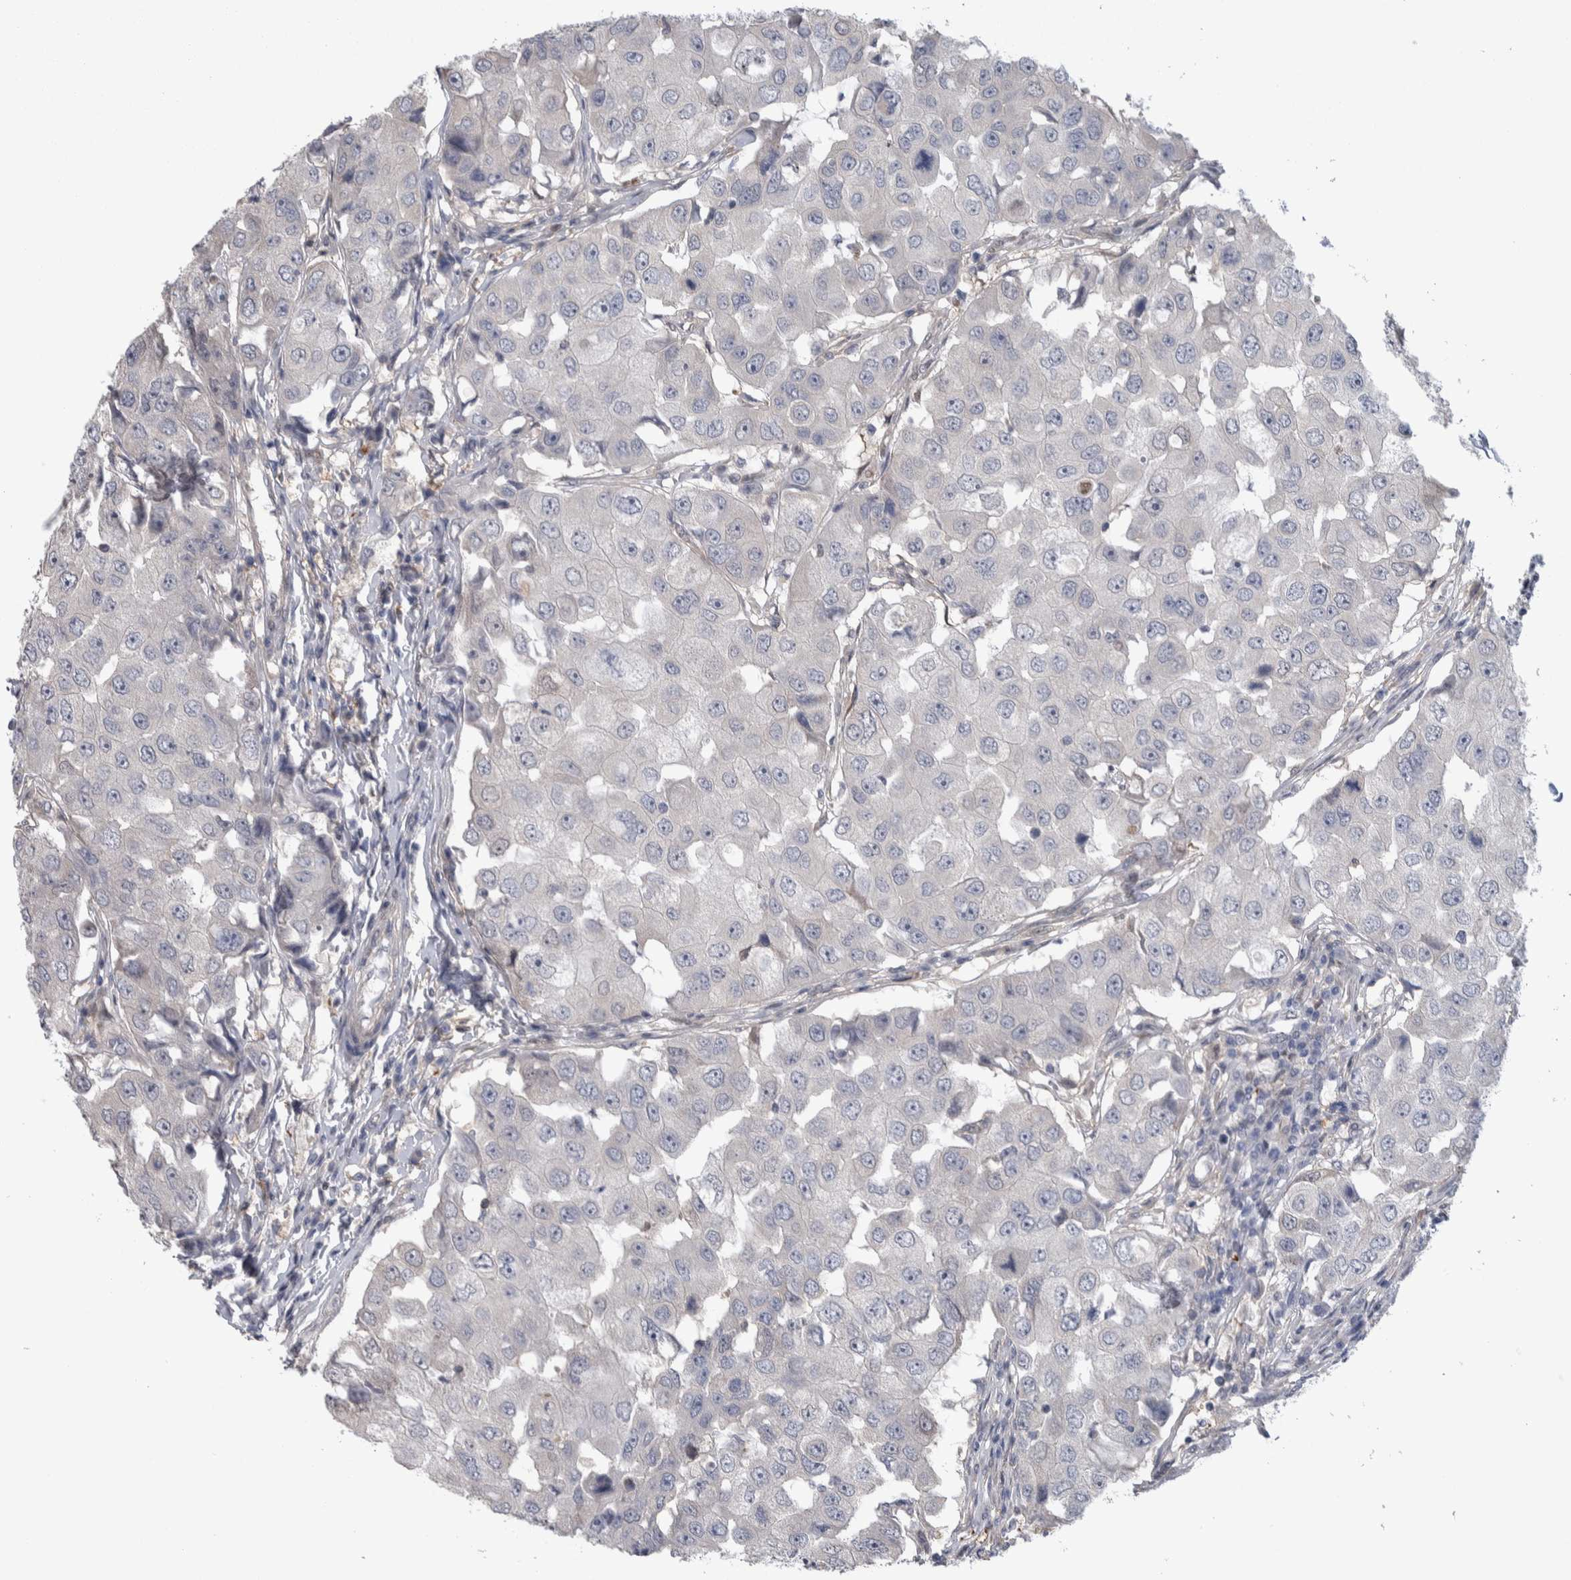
{"staining": {"intensity": "negative", "quantity": "none", "location": "none"}, "tissue": "breast cancer", "cell_type": "Tumor cells", "image_type": "cancer", "snomed": [{"axis": "morphology", "description": "Duct carcinoma"}, {"axis": "topography", "description": "Breast"}], "caption": "Immunohistochemistry histopathology image of human breast cancer (infiltrating ductal carcinoma) stained for a protein (brown), which displays no expression in tumor cells.", "gene": "TAX1BP1", "patient": {"sex": "female", "age": 27}}